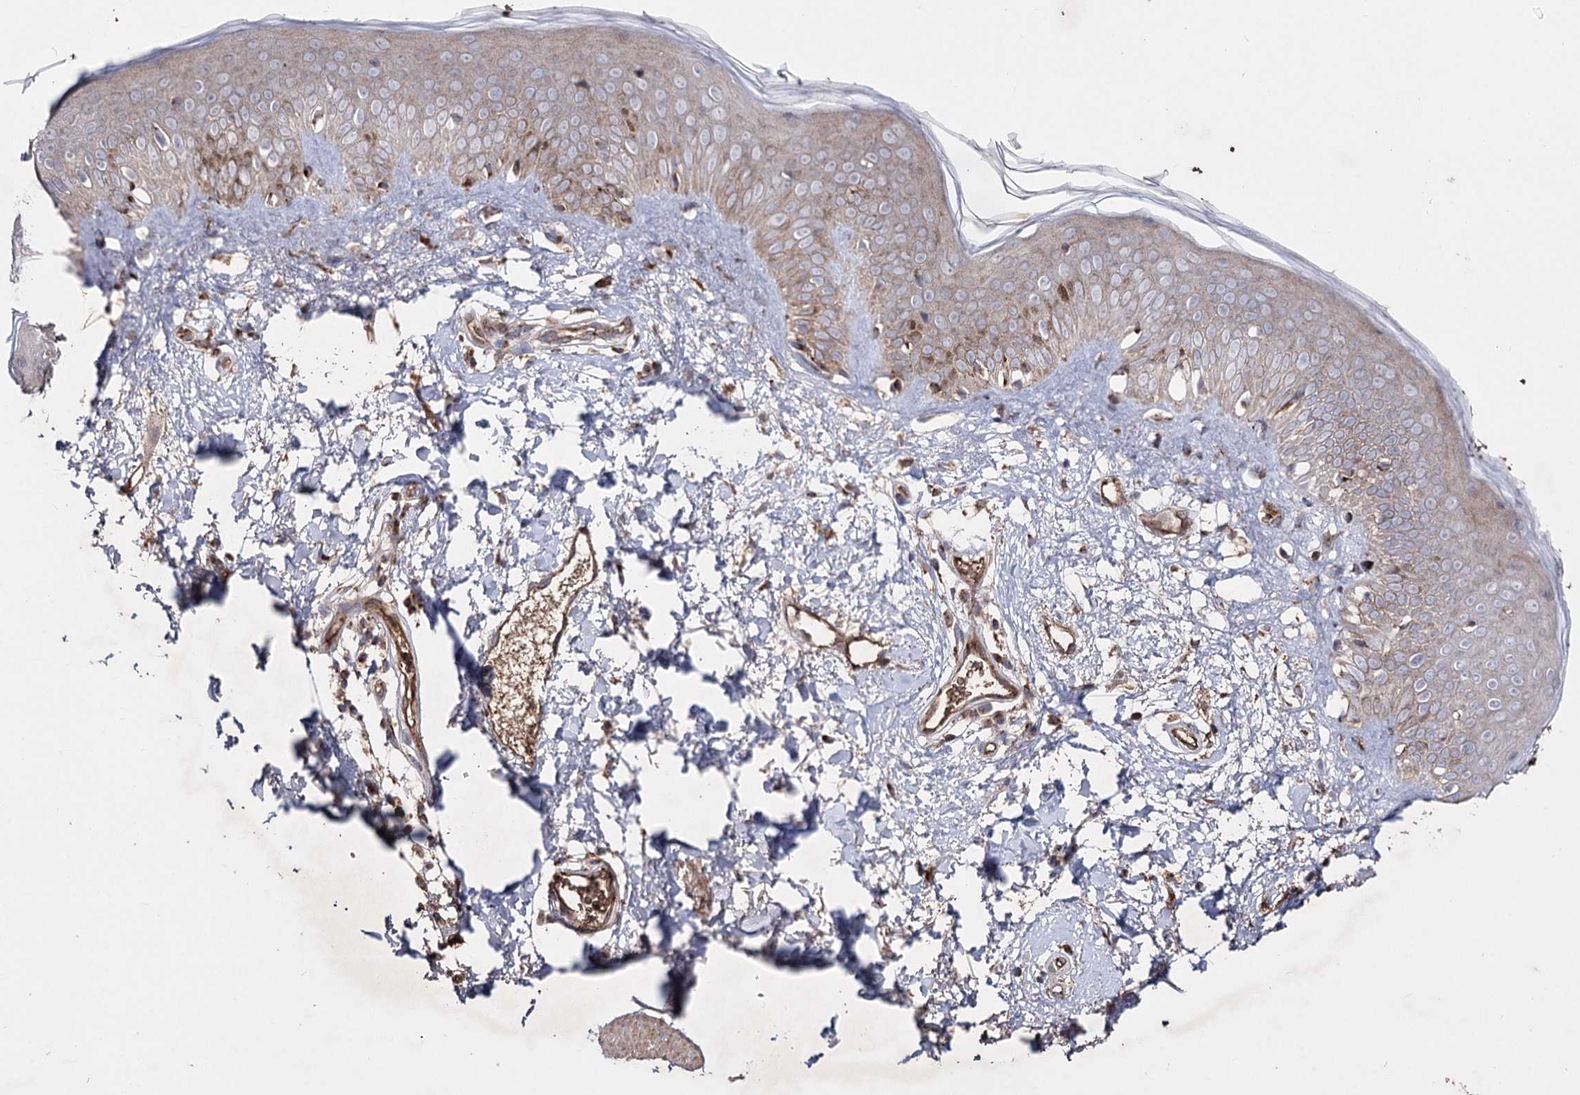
{"staining": {"intensity": "moderate", "quantity": ">75%", "location": "cytoplasmic/membranous"}, "tissue": "skin", "cell_type": "Fibroblasts", "image_type": "normal", "snomed": [{"axis": "morphology", "description": "Normal tissue, NOS"}, {"axis": "topography", "description": "Skin"}], "caption": "Protein expression analysis of benign skin shows moderate cytoplasmic/membranous positivity in about >75% of fibroblasts.", "gene": "ARHGAP20", "patient": {"sex": "female", "age": 58}}